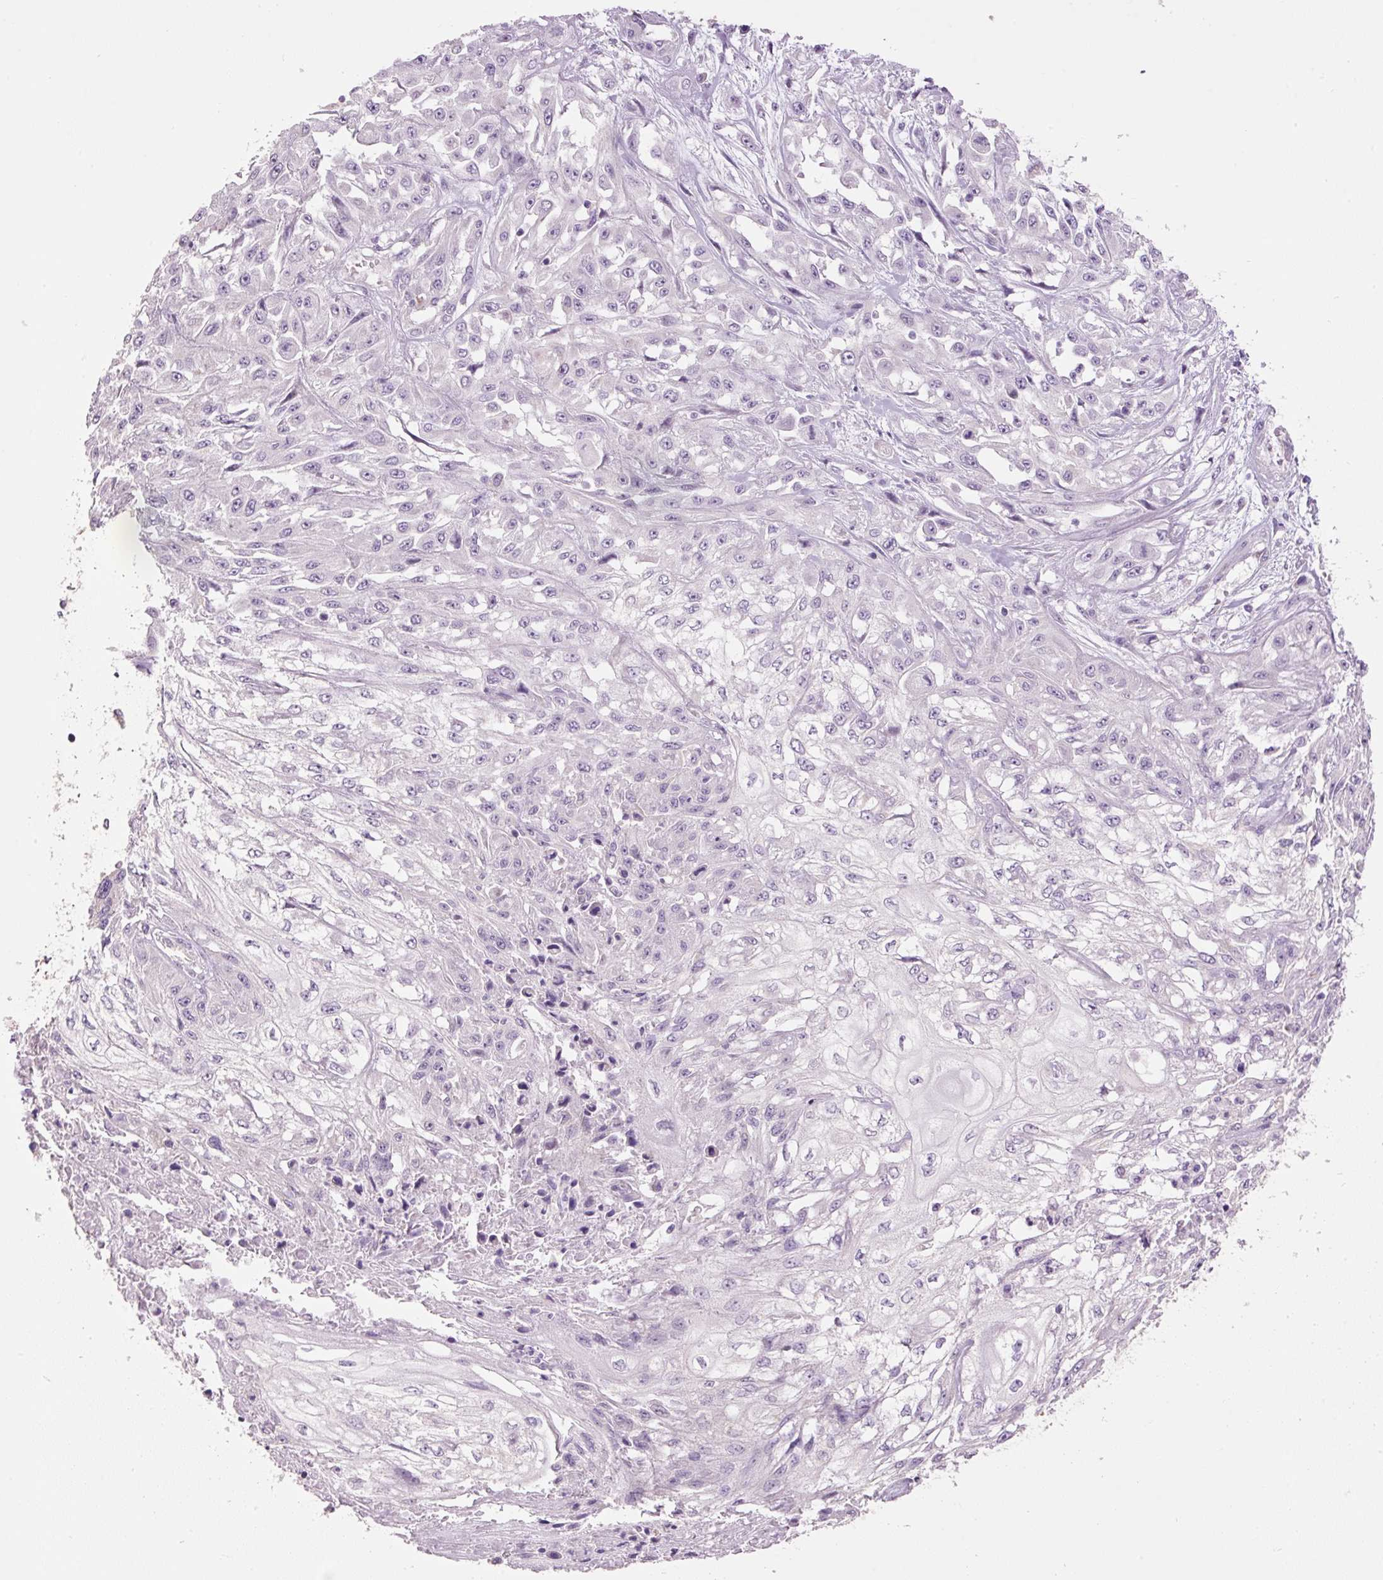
{"staining": {"intensity": "negative", "quantity": "none", "location": "none"}, "tissue": "skin cancer", "cell_type": "Tumor cells", "image_type": "cancer", "snomed": [{"axis": "morphology", "description": "Squamous cell carcinoma, NOS"}, {"axis": "morphology", "description": "Squamous cell carcinoma, metastatic, NOS"}, {"axis": "topography", "description": "Skin"}, {"axis": "topography", "description": "Lymph node"}], "caption": "The immunohistochemistry (IHC) image has no significant expression in tumor cells of skin squamous cell carcinoma tissue. Brightfield microscopy of IHC stained with DAB (3,3'-diaminobenzidine) (brown) and hematoxylin (blue), captured at high magnification.", "gene": "HAX1", "patient": {"sex": "male", "age": 75}}